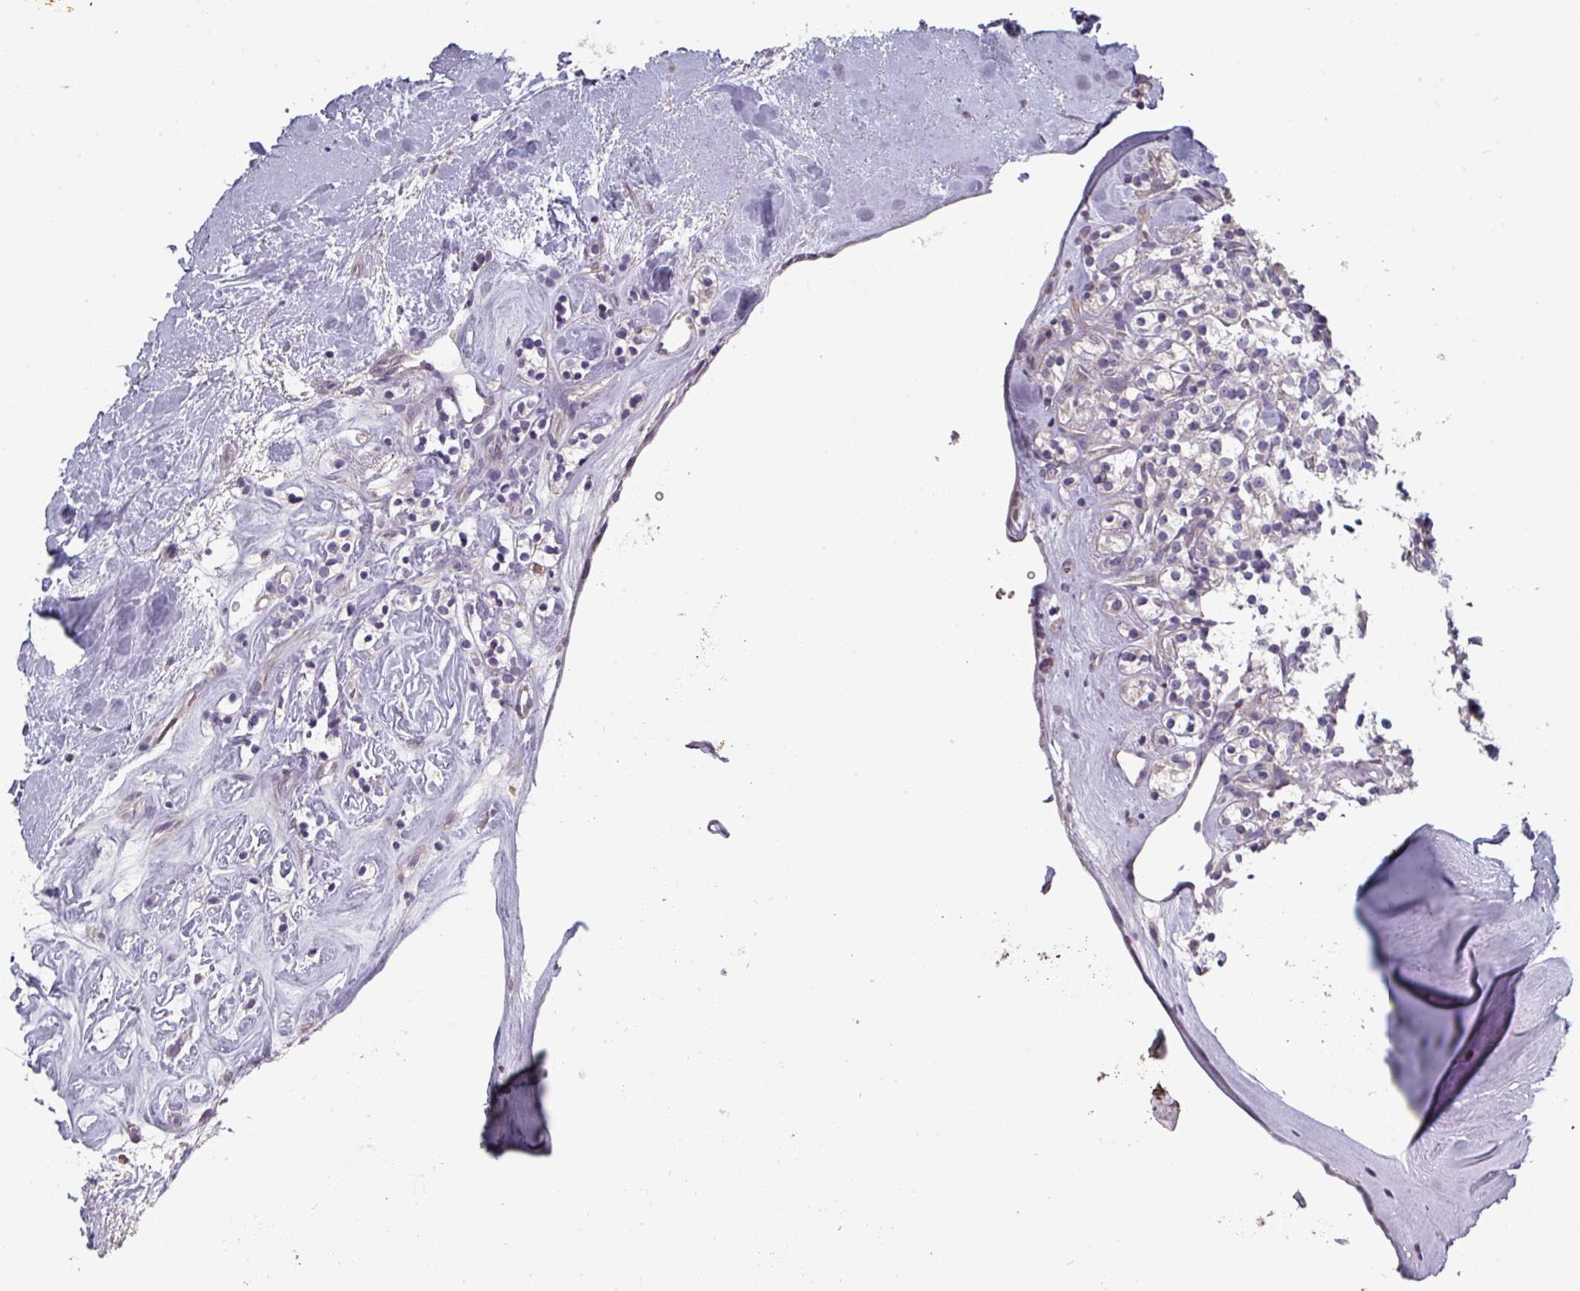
{"staining": {"intensity": "negative", "quantity": "none", "location": "none"}, "tissue": "renal cancer", "cell_type": "Tumor cells", "image_type": "cancer", "snomed": [{"axis": "morphology", "description": "Adenocarcinoma, NOS"}, {"axis": "topography", "description": "Kidney"}], "caption": "A high-resolution histopathology image shows IHC staining of renal cancer, which displays no significant expression in tumor cells.", "gene": "PRAMEF8", "patient": {"sex": "male", "age": 77}}